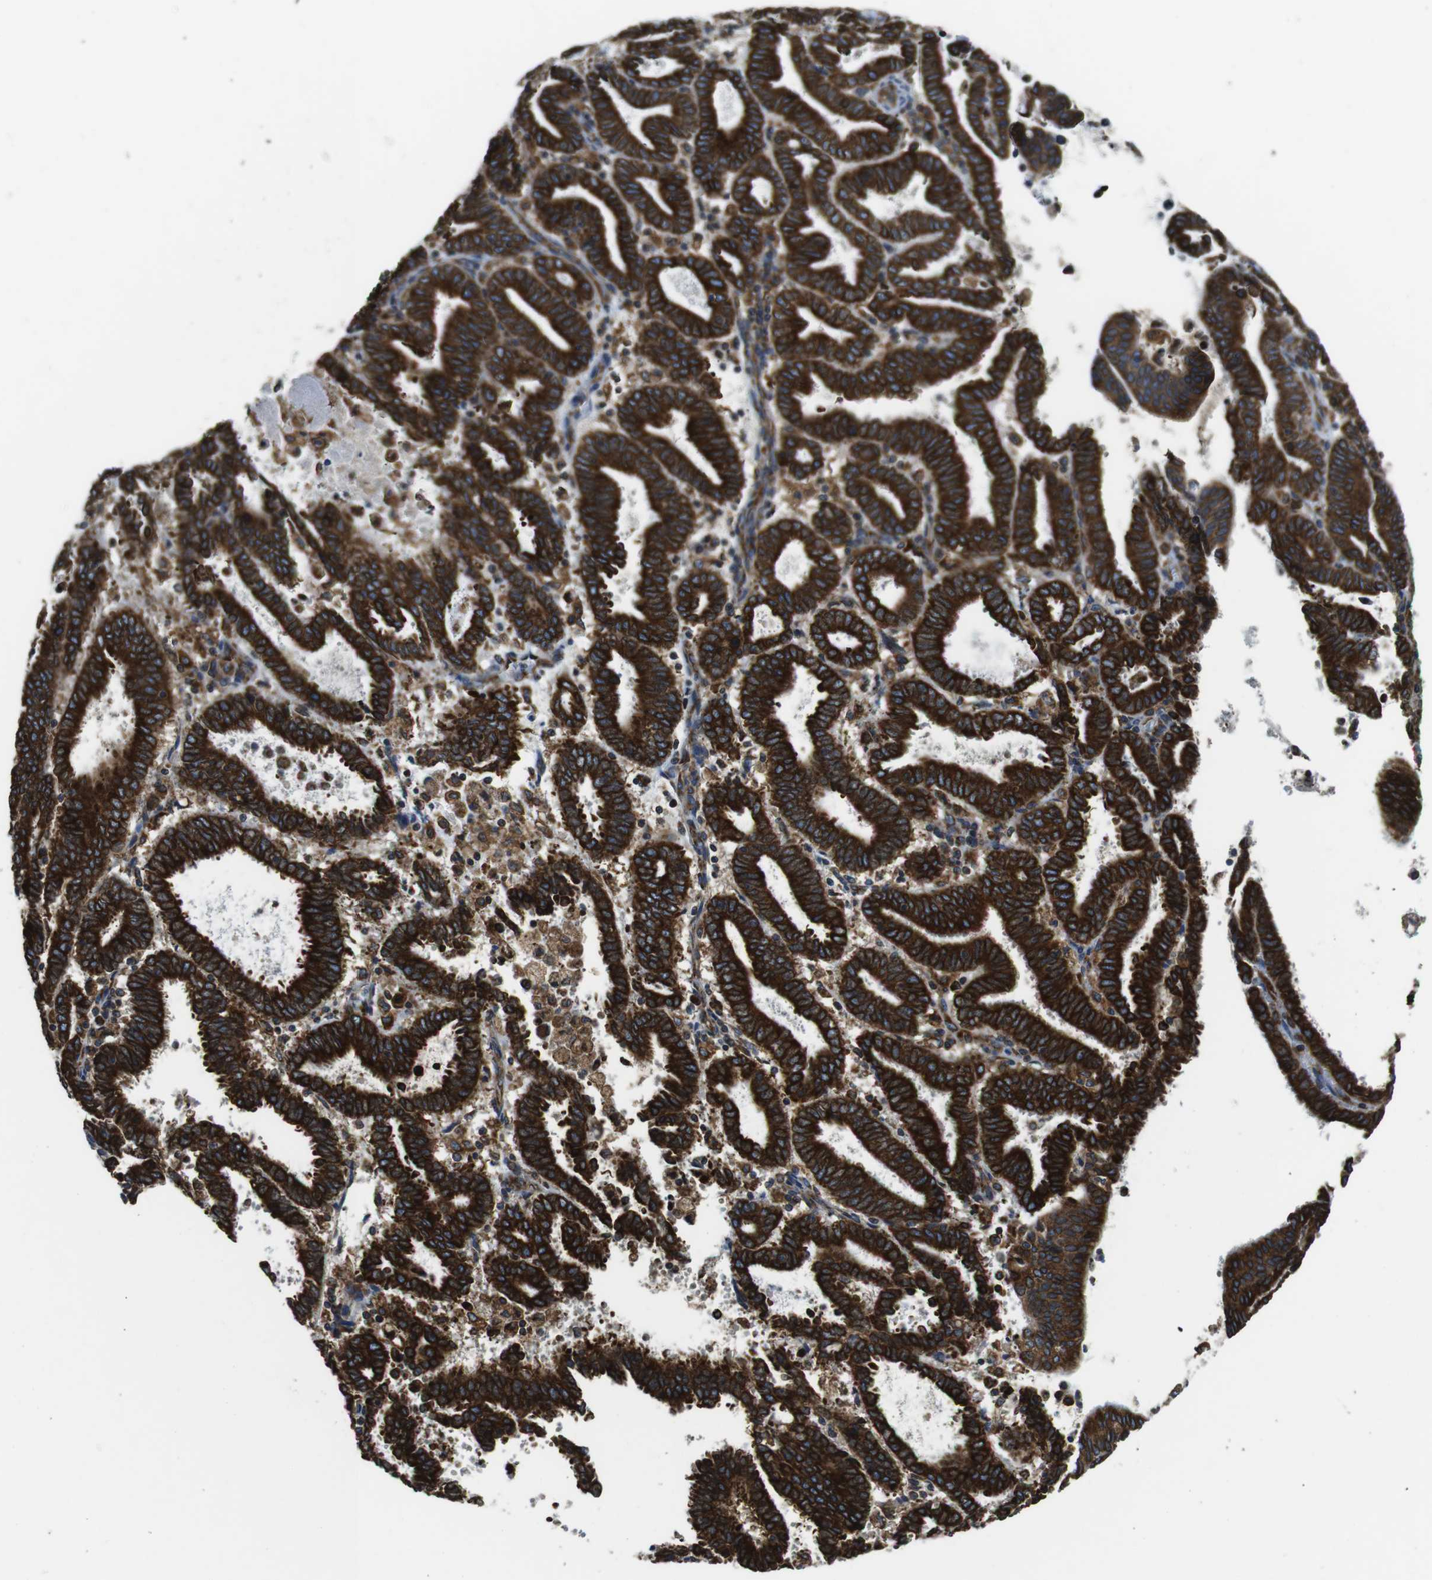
{"staining": {"intensity": "strong", "quantity": ">75%", "location": "cytoplasmic/membranous"}, "tissue": "endometrial cancer", "cell_type": "Tumor cells", "image_type": "cancer", "snomed": [{"axis": "morphology", "description": "Adenocarcinoma, NOS"}, {"axis": "topography", "description": "Uterus"}], "caption": "This image exhibits IHC staining of endometrial adenocarcinoma, with high strong cytoplasmic/membranous expression in approximately >75% of tumor cells.", "gene": "UGGT1", "patient": {"sex": "female", "age": 83}}